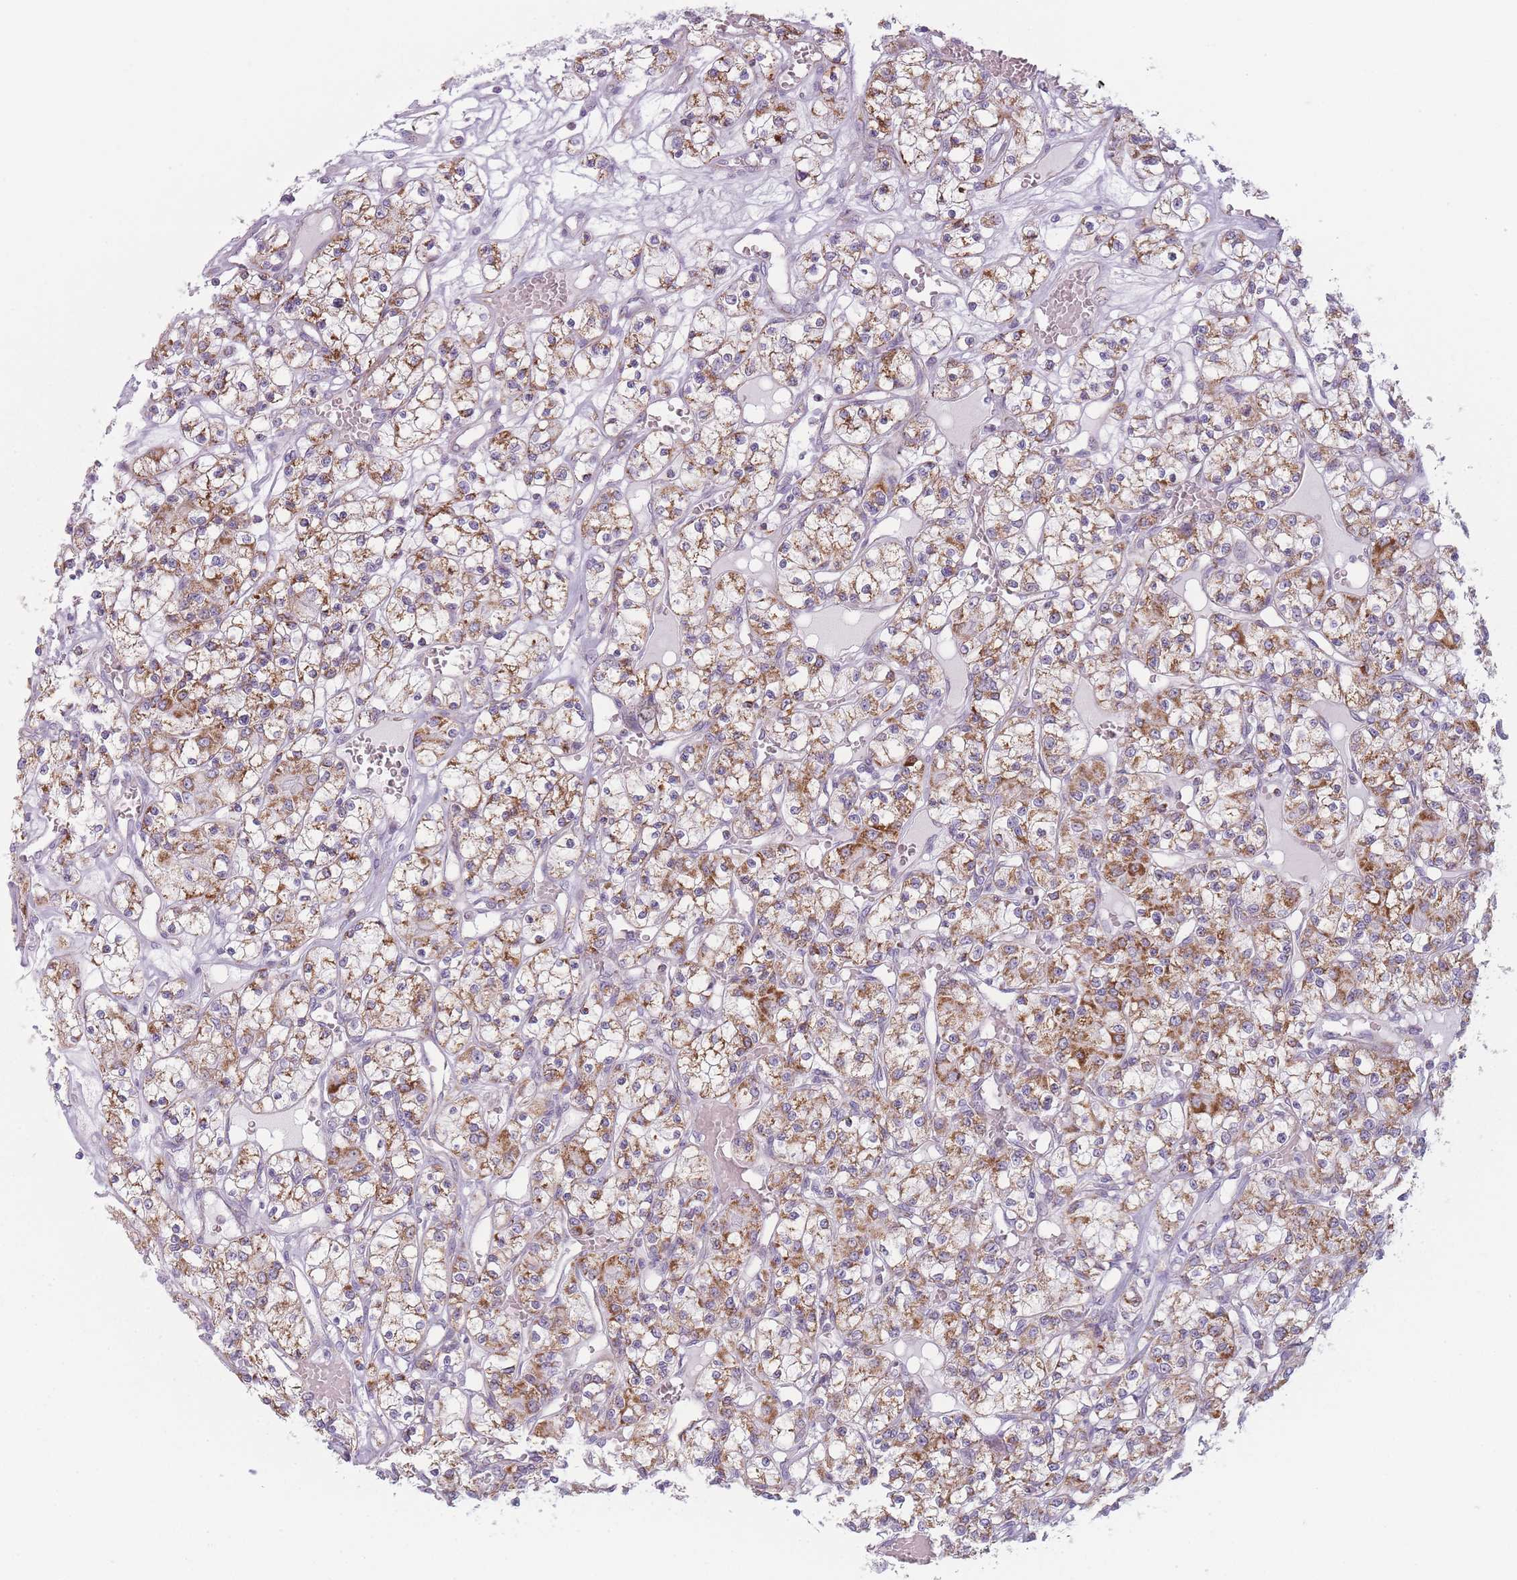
{"staining": {"intensity": "moderate", "quantity": ">75%", "location": "cytoplasmic/membranous"}, "tissue": "renal cancer", "cell_type": "Tumor cells", "image_type": "cancer", "snomed": [{"axis": "morphology", "description": "Adenocarcinoma, NOS"}, {"axis": "topography", "description": "Kidney"}], "caption": "Renal cancer (adenocarcinoma) stained for a protein (brown) displays moderate cytoplasmic/membranous positive staining in approximately >75% of tumor cells.", "gene": "DCHS1", "patient": {"sex": "female", "age": 59}}